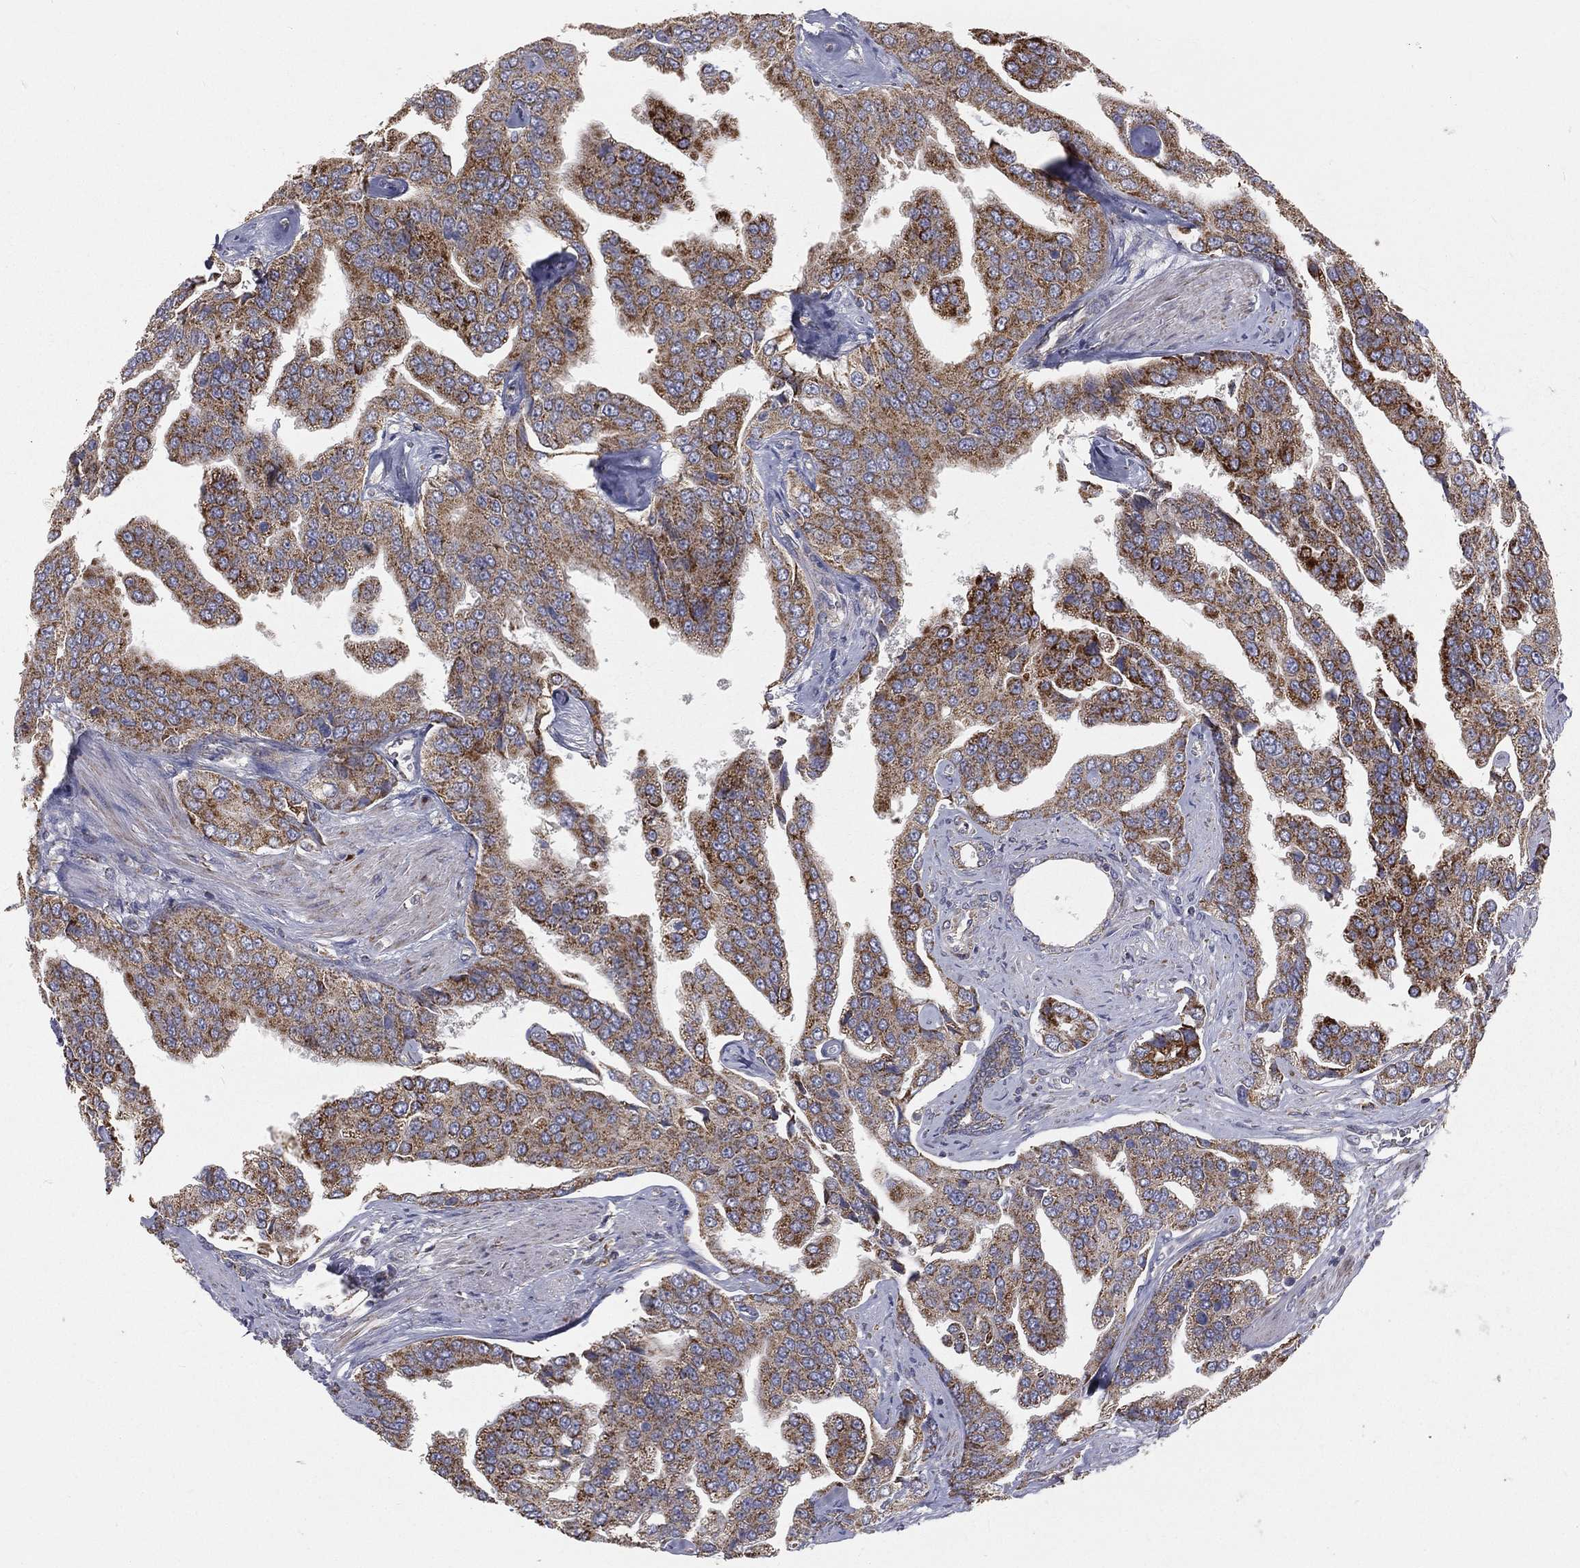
{"staining": {"intensity": "strong", "quantity": ">75%", "location": "cytoplasmic/membranous"}, "tissue": "prostate cancer", "cell_type": "Tumor cells", "image_type": "cancer", "snomed": [{"axis": "morphology", "description": "Adenocarcinoma, NOS"}, {"axis": "topography", "description": "Prostate and seminal vesicle, NOS"}, {"axis": "topography", "description": "Prostate"}], "caption": "Tumor cells show high levels of strong cytoplasmic/membranous staining in approximately >75% of cells in human prostate cancer. (Stains: DAB (3,3'-diaminobenzidine) in brown, nuclei in blue, Microscopy: brightfield microscopy at high magnification).", "gene": "HADH", "patient": {"sex": "male", "age": 69}}